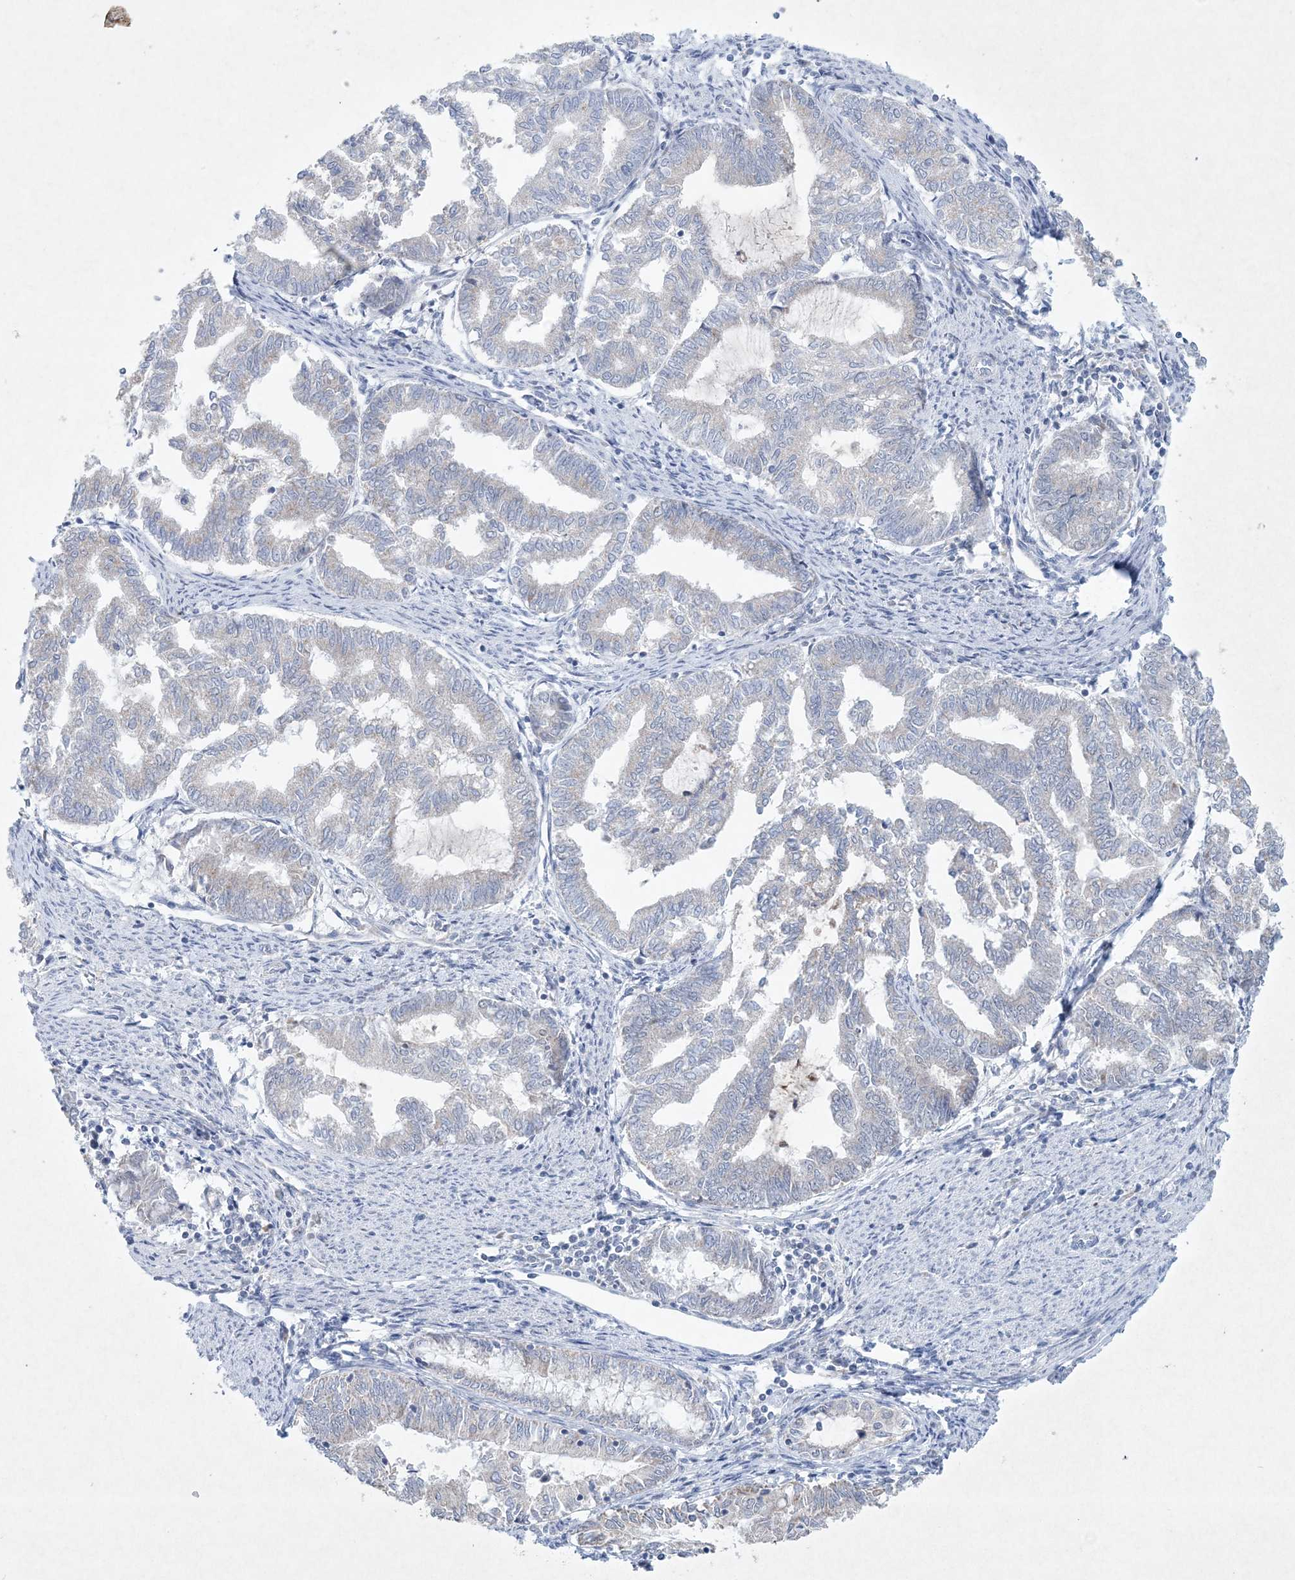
{"staining": {"intensity": "negative", "quantity": "none", "location": "none"}, "tissue": "endometrial cancer", "cell_type": "Tumor cells", "image_type": "cancer", "snomed": [{"axis": "morphology", "description": "Adenocarcinoma, NOS"}, {"axis": "topography", "description": "Endometrium"}], "caption": "Protein analysis of adenocarcinoma (endometrial) exhibits no significant expression in tumor cells. (DAB (3,3'-diaminobenzidine) immunohistochemistry (IHC), high magnification).", "gene": "CES4A", "patient": {"sex": "female", "age": 79}}